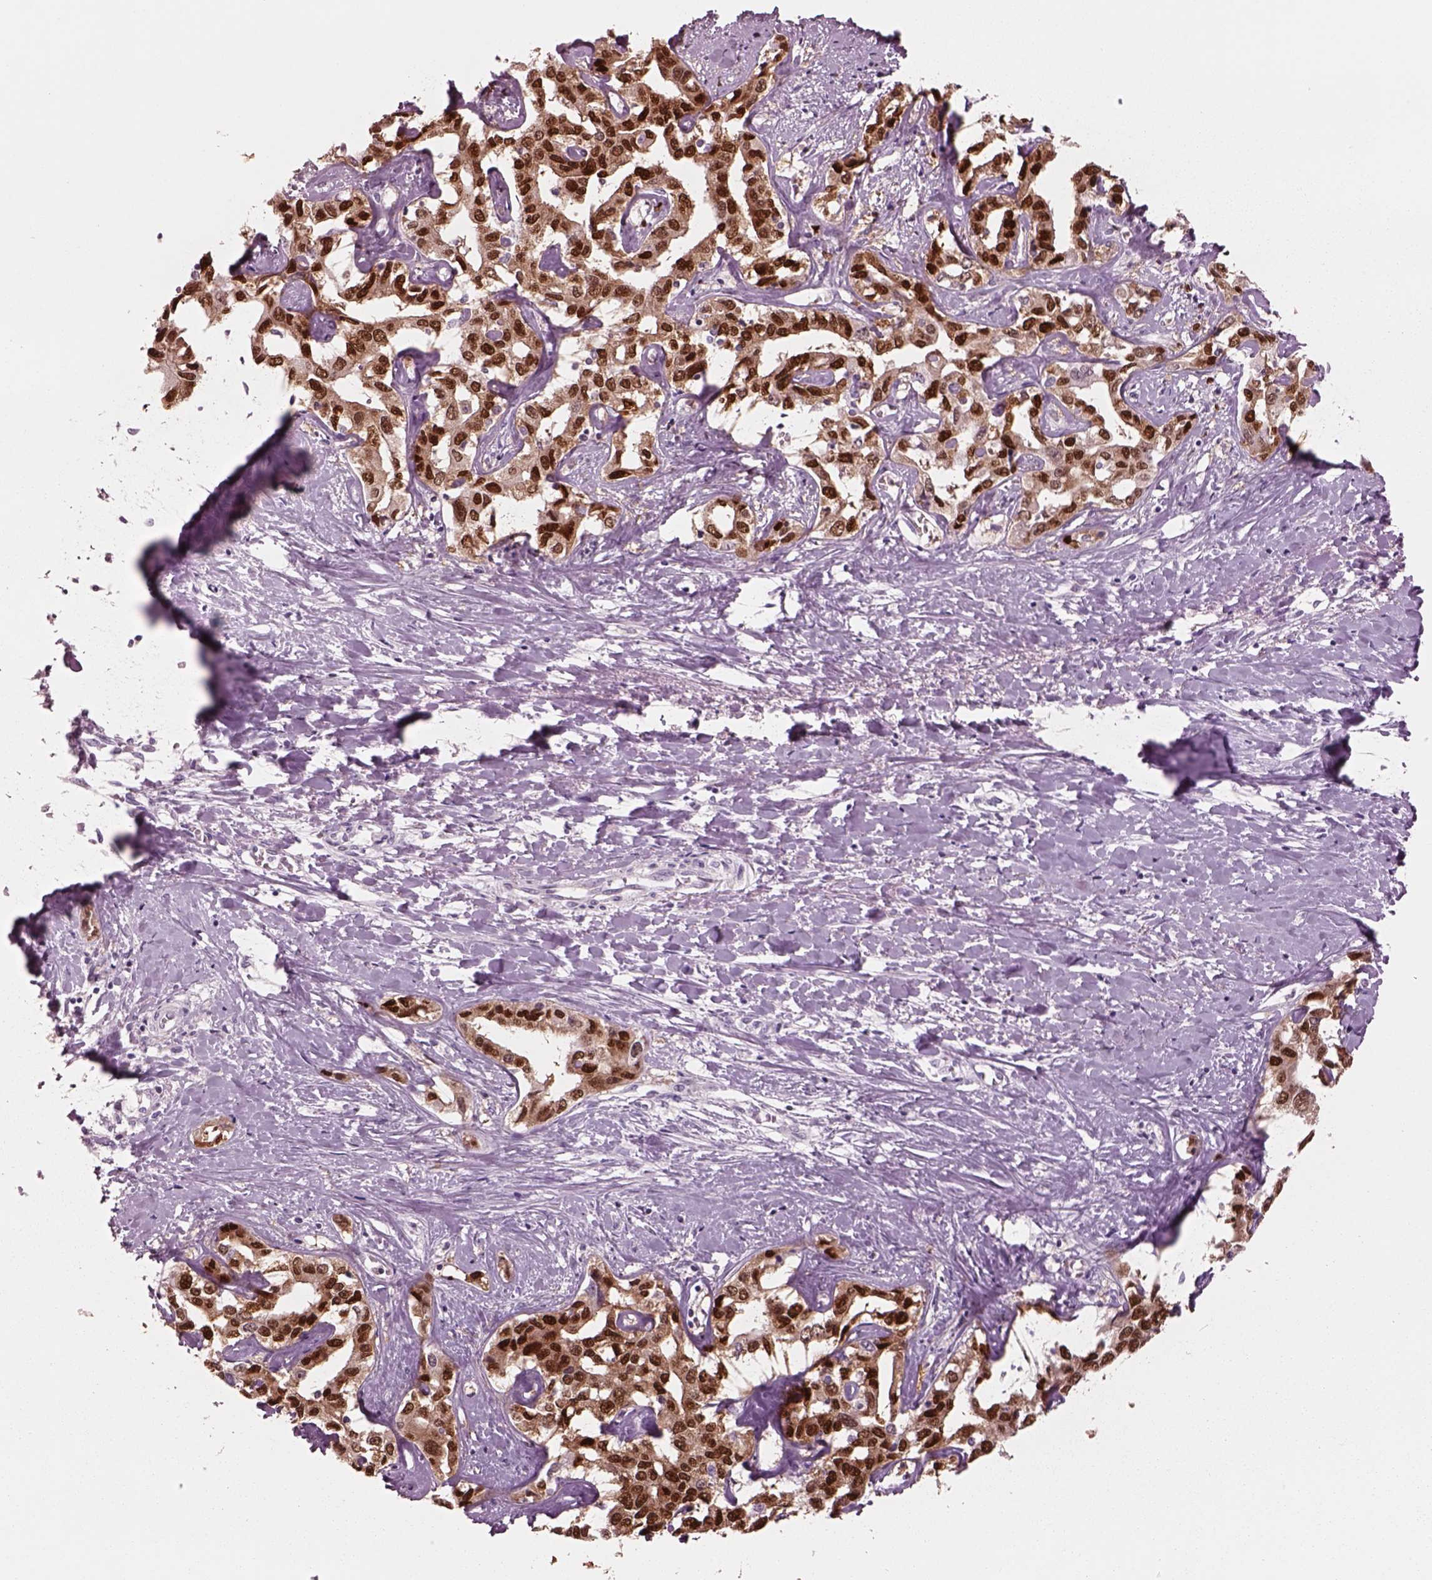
{"staining": {"intensity": "strong", "quantity": ">75%", "location": "cytoplasmic/membranous,nuclear"}, "tissue": "liver cancer", "cell_type": "Tumor cells", "image_type": "cancer", "snomed": [{"axis": "morphology", "description": "Cholangiocarcinoma"}, {"axis": "topography", "description": "Liver"}], "caption": "A high-resolution histopathology image shows immunohistochemistry (IHC) staining of liver cholangiocarcinoma, which displays strong cytoplasmic/membranous and nuclear staining in approximately >75% of tumor cells. (Brightfield microscopy of DAB IHC at high magnification).", "gene": "SOX9", "patient": {"sex": "male", "age": 59}}